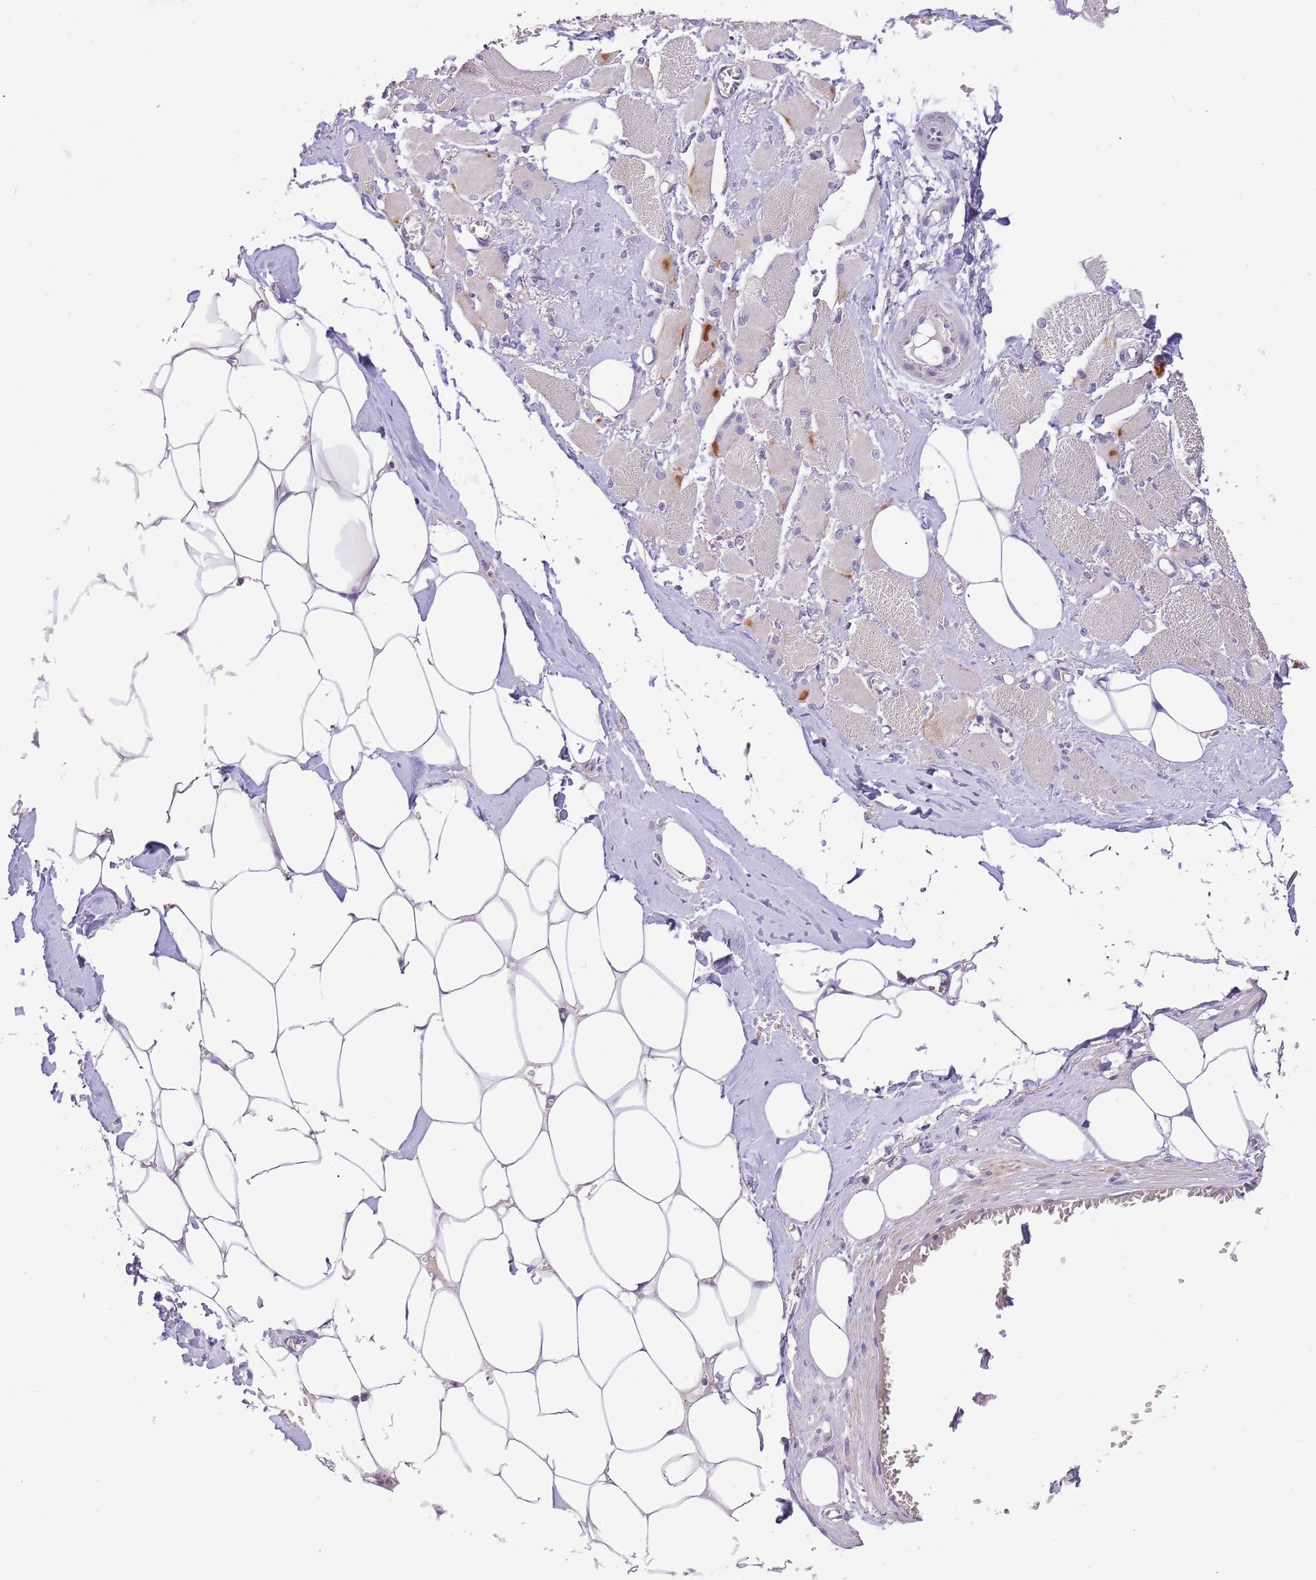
{"staining": {"intensity": "weak", "quantity": "<25%", "location": "cytoplasmic/membranous"}, "tissue": "skeletal muscle", "cell_type": "Myocytes", "image_type": "normal", "snomed": [{"axis": "morphology", "description": "Normal tissue, NOS"}, {"axis": "morphology", "description": "Basal cell carcinoma"}, {"axis": "topography", "description": "Skeletal muscle"}], "caption": "IHC photomicrograph of normal skeletal muscle: skeletal muscle stained with DAB displays no significant protein expression in myocytes.", "gene": "ZNF658", "patient": {"sex": "female", "age": 64}}